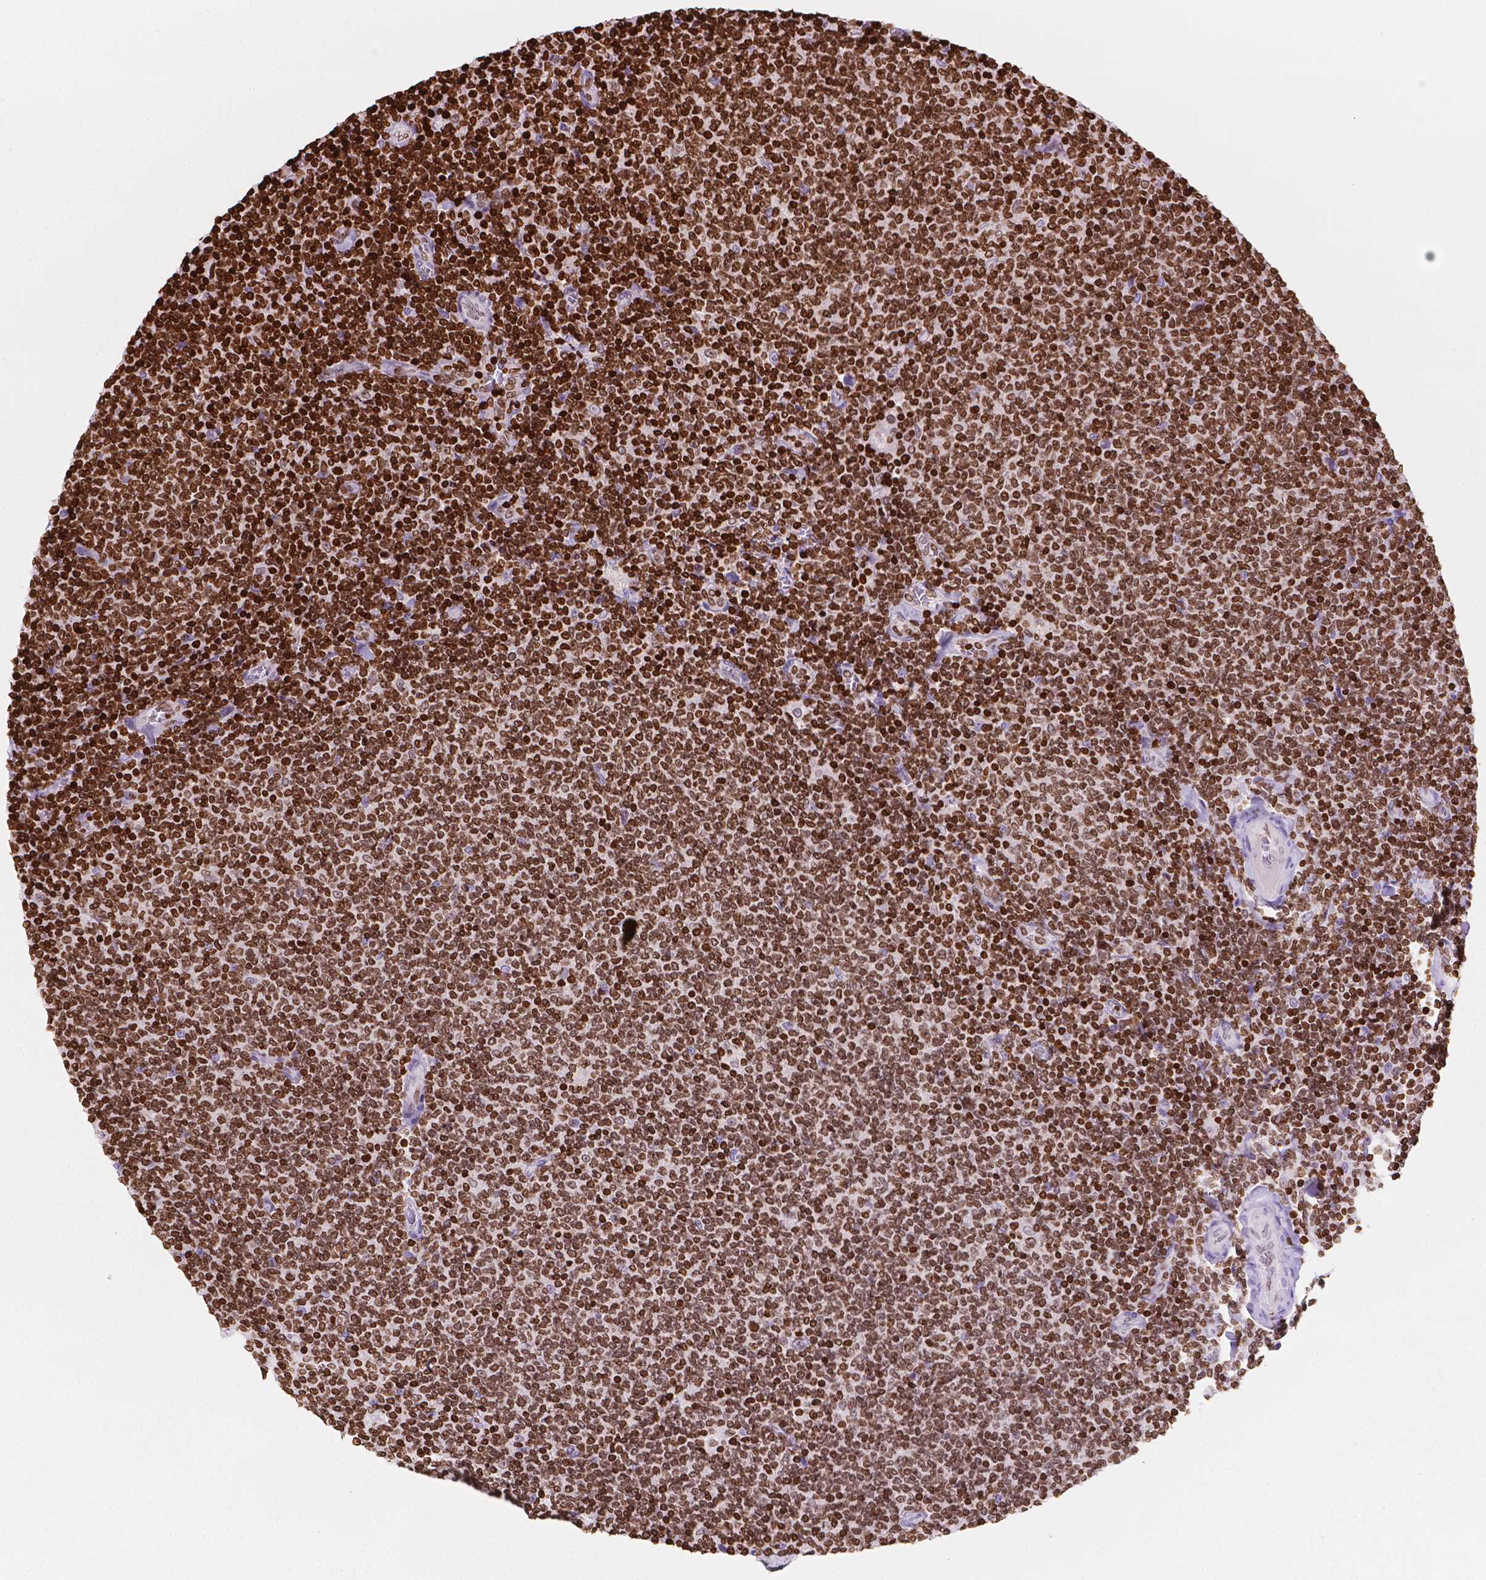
{"staining": {"intensity": "strong", "quantity": ">75%", "location": "nuclear"}, "tissue": "lymphoma", "cell_type": "Tumor cells", "image_type": "cancer", "snomed": [{"axis": "morphology", "description": "Malignant lymphoma, non-Hodgkin's type, Low grade"}, {"axis": "topography", "description": "Lymph node"}], "caption": "A micrograph showing strong nuclear expression in approximately >75% of tumor cells in lymphoma, as visualized by brown immunohistochemical staining.", "gene": "CBY3", "patient": {"sex": "male", "age": 52}}